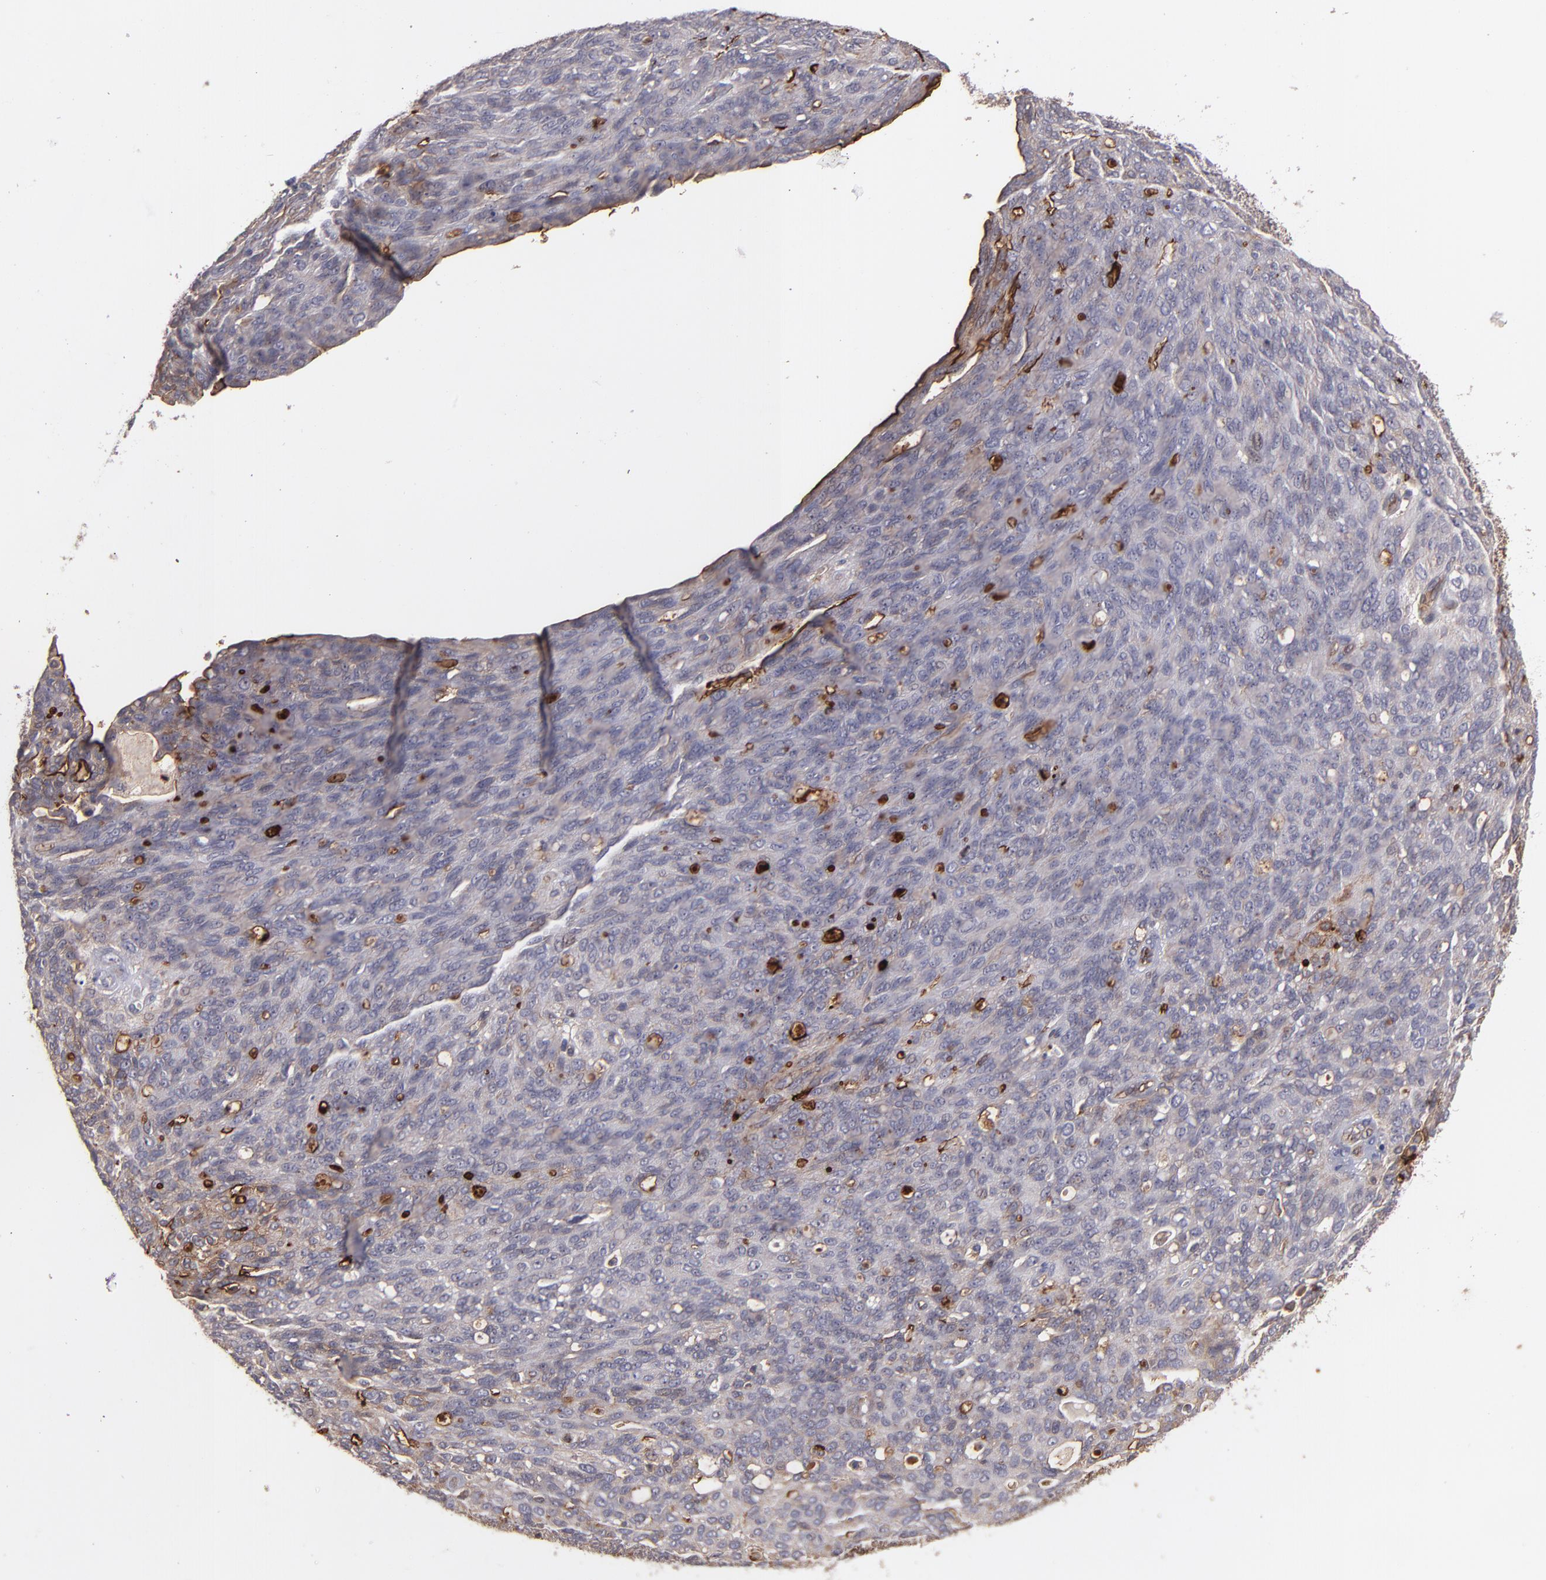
{"staining": {"intensity": "strong", "quantity": ">75%", "location": "cytoplasmic/membranous"}, "tissue": "ovarian cancer", "cell_type": "Tumor cells", "image_type": "cancer", "snomed": [{"axis": "morphology", "description": "Carcinoma, endometroid"}, {"axis": "topography", "description": "Ovary"}], "caption": "Human ovarian cancer (endometroid carcinoma) stained with a protein marker demonstrates strong staining in tumor cells.", "gene": "ICAM1", "patient": {"sex": "female", "age": 60}}